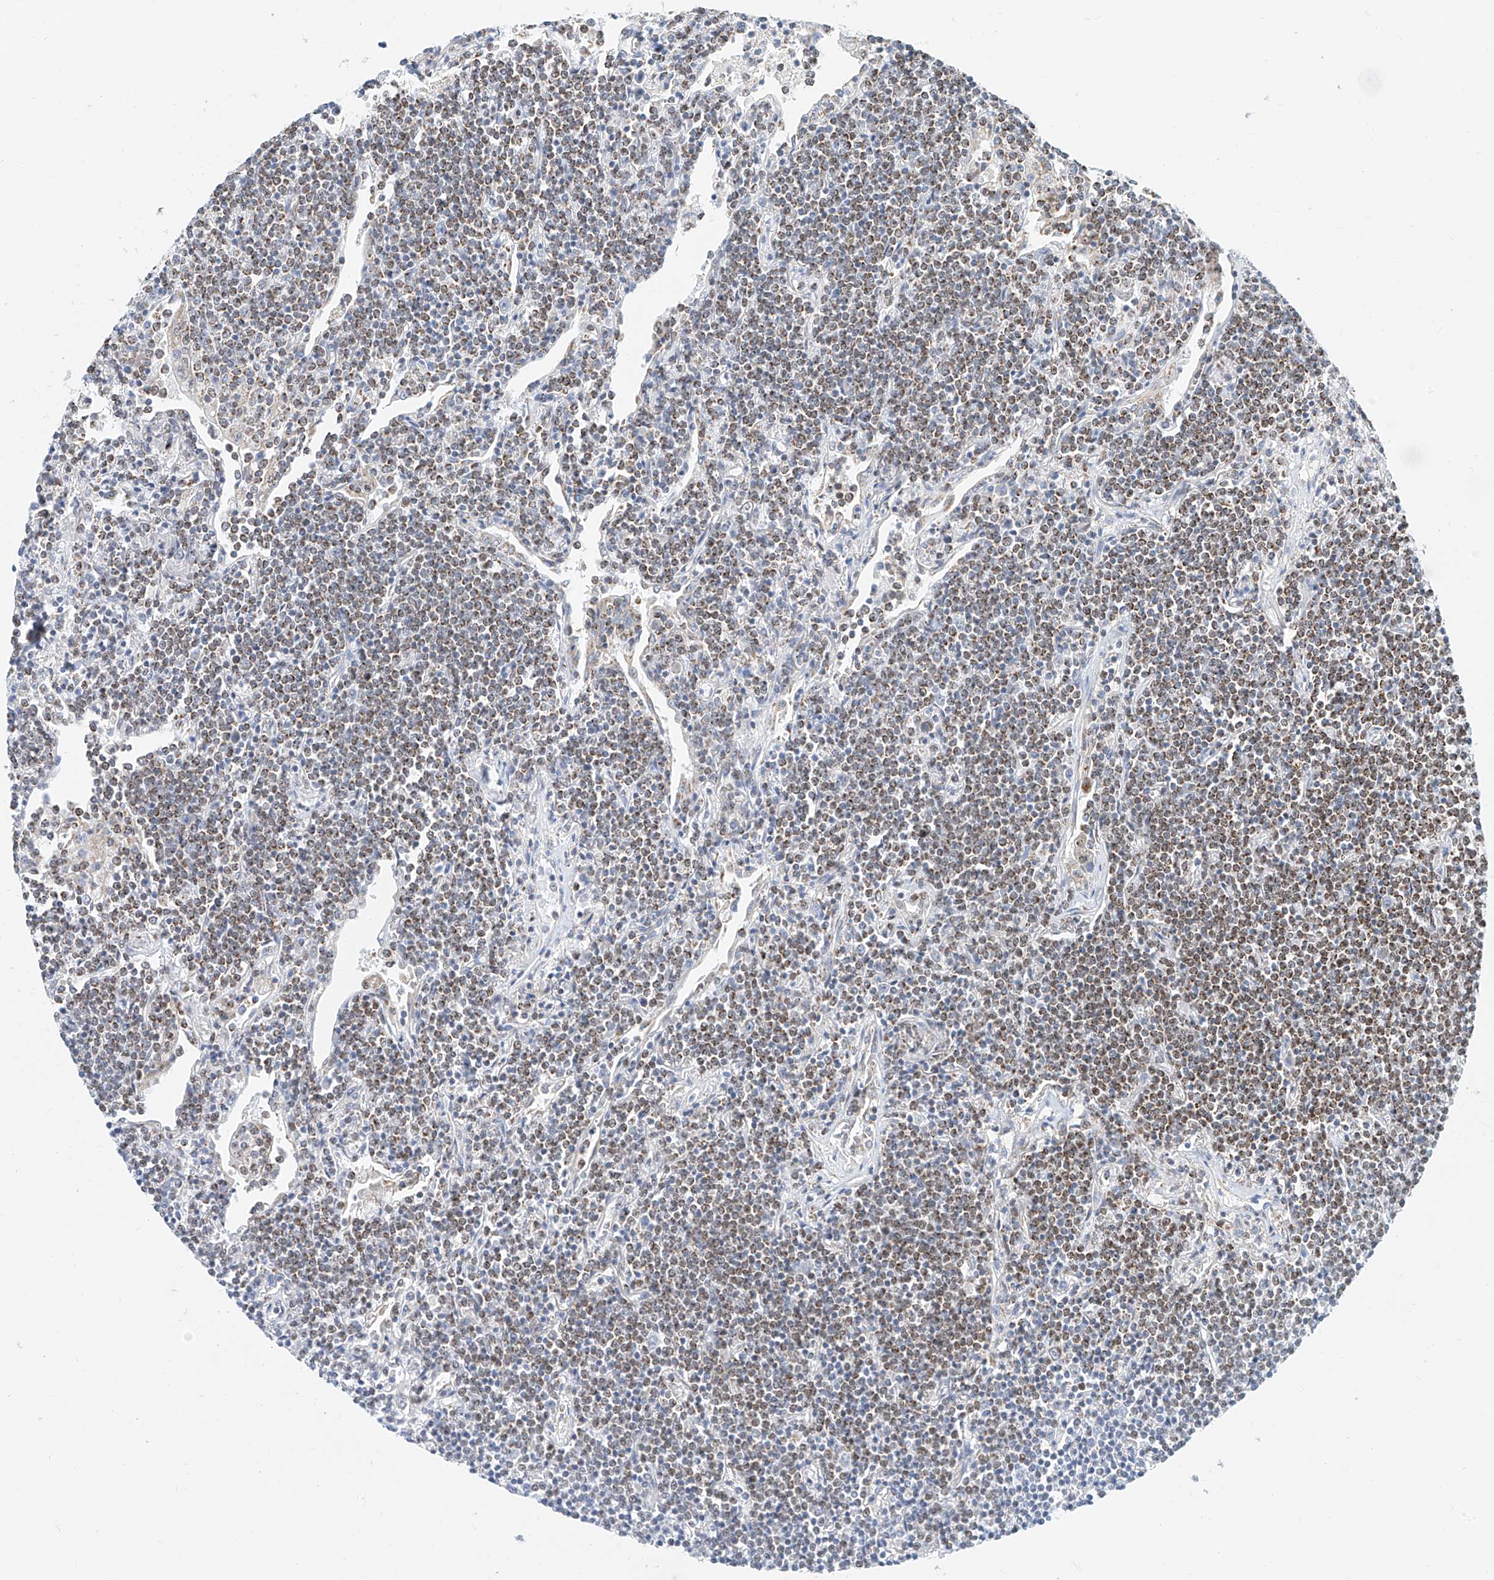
{"staining": {"intensity": "weak", "quantity": "25%-75%", "location": "cytoplasmic/membranous"}, "tissue": "lymphoma", "cell_type": "Tumor cells", "image_type": "cancer", "snomed": [{"axis": "morphology", "description": "Malignant lymphoma, non-Hodgkin's type, Low grade"}, {"axis": "topography", "description": "Lung"}], "caption": "This micrograph displays low-grade malignant lymphoma, non-Hodgkin's type stained with immunohistochemistry to label a protein in brown. The cytoplasmic/membranous of tumor cells show weak positivity for the protein. Nuclei are counter-stained blue.", "gene": "NALCN", "patient": {"sex": "female", "age": 71}}